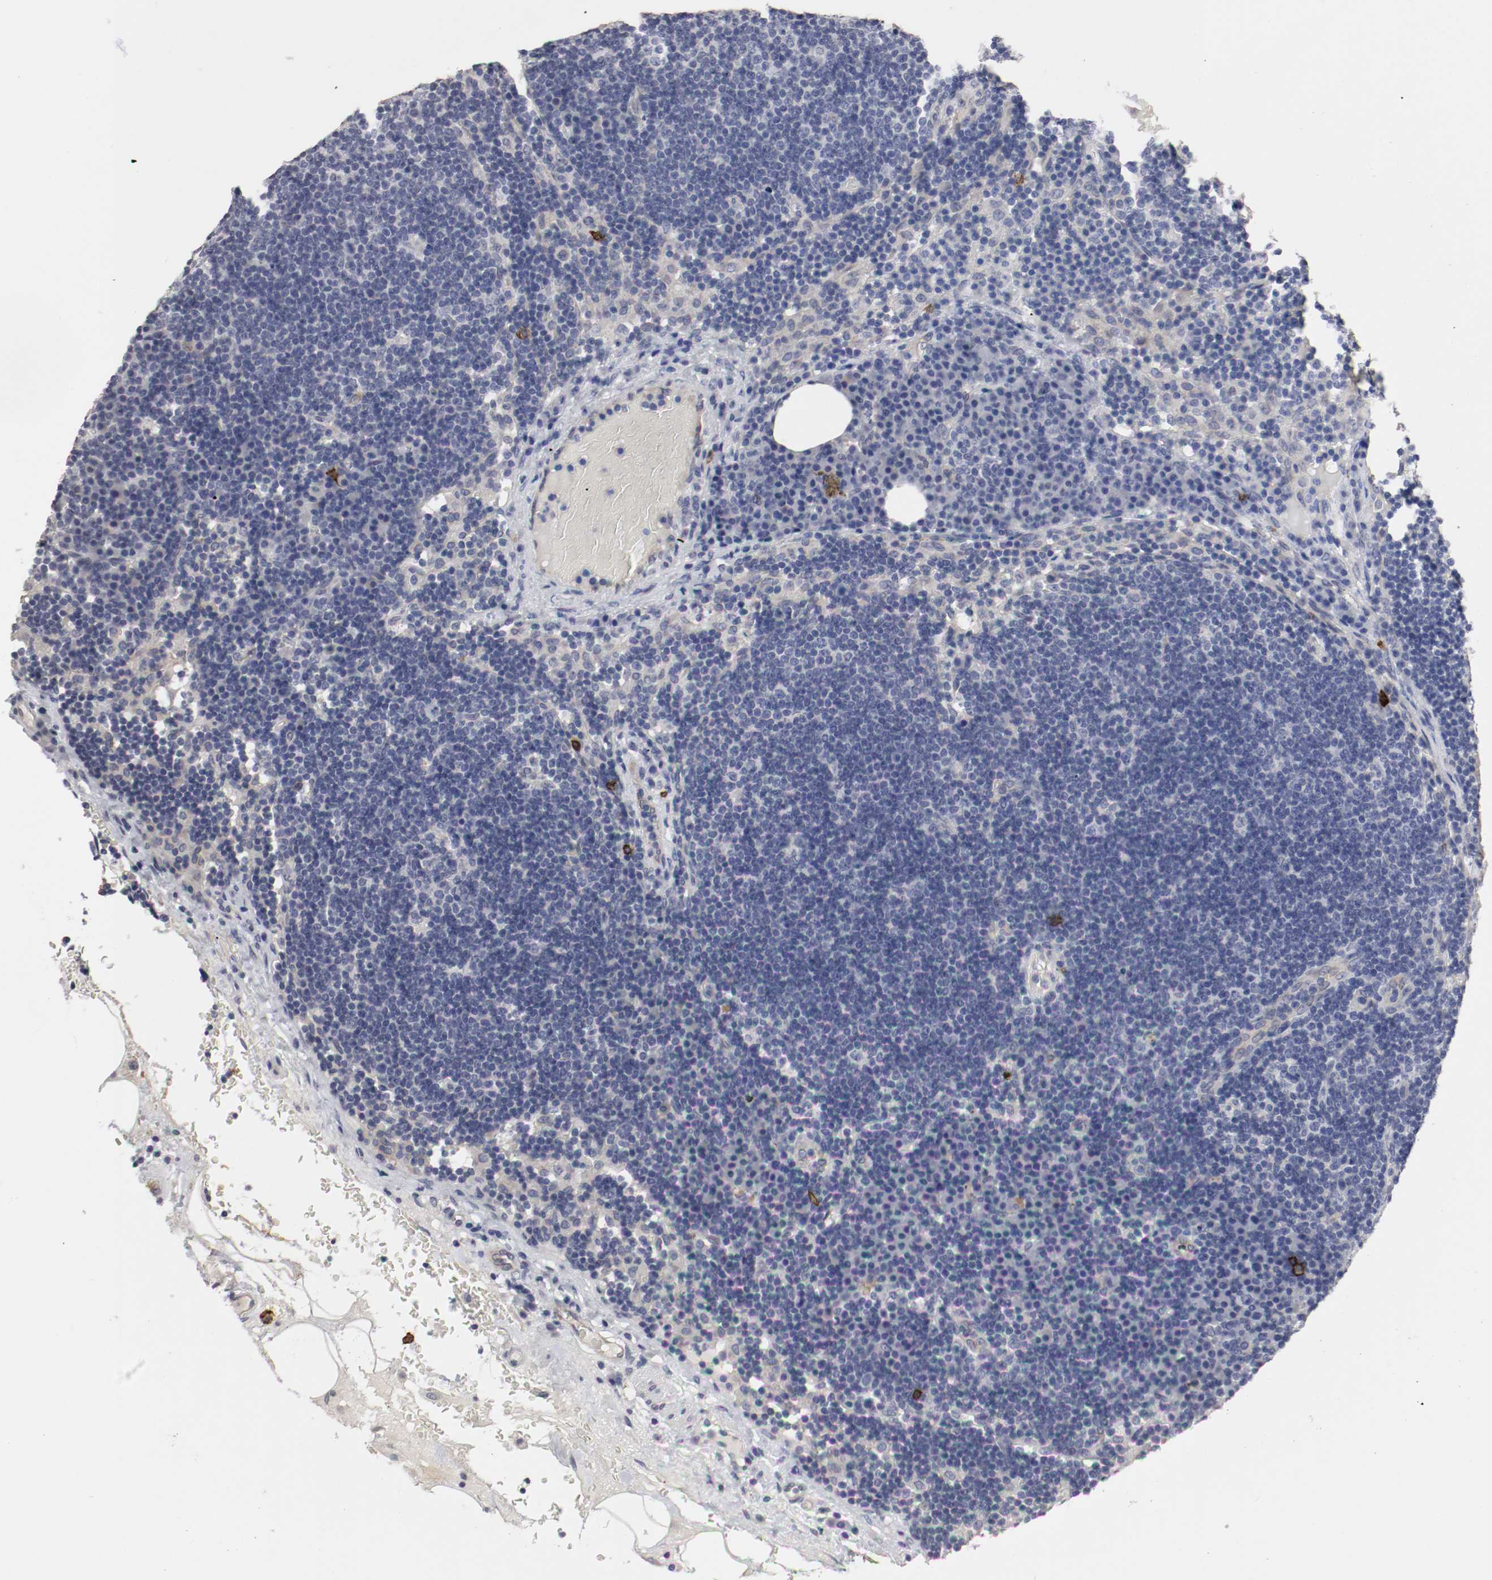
{"staining": {"intensity": "negative", "quantity": "none", "location": "none"}, "tissue": "lymph node", "cell_type": "Germinal center cells", "image_type": "normal", "snomed": [{"axis": "morphology", "description": "Normal tissue, NOS"}, {"axis": "morphology", "description": "Squamous cell carcinoma, metastatic, NOS"}, {"axis": "topography", "description": "Lymph node"}], "caption": "Immunohistochemical staining of benign human lymph node shows no significant staining in germinal center cells.", "gene": "KIT", "patient": {"sex": "female", "age": 53}}